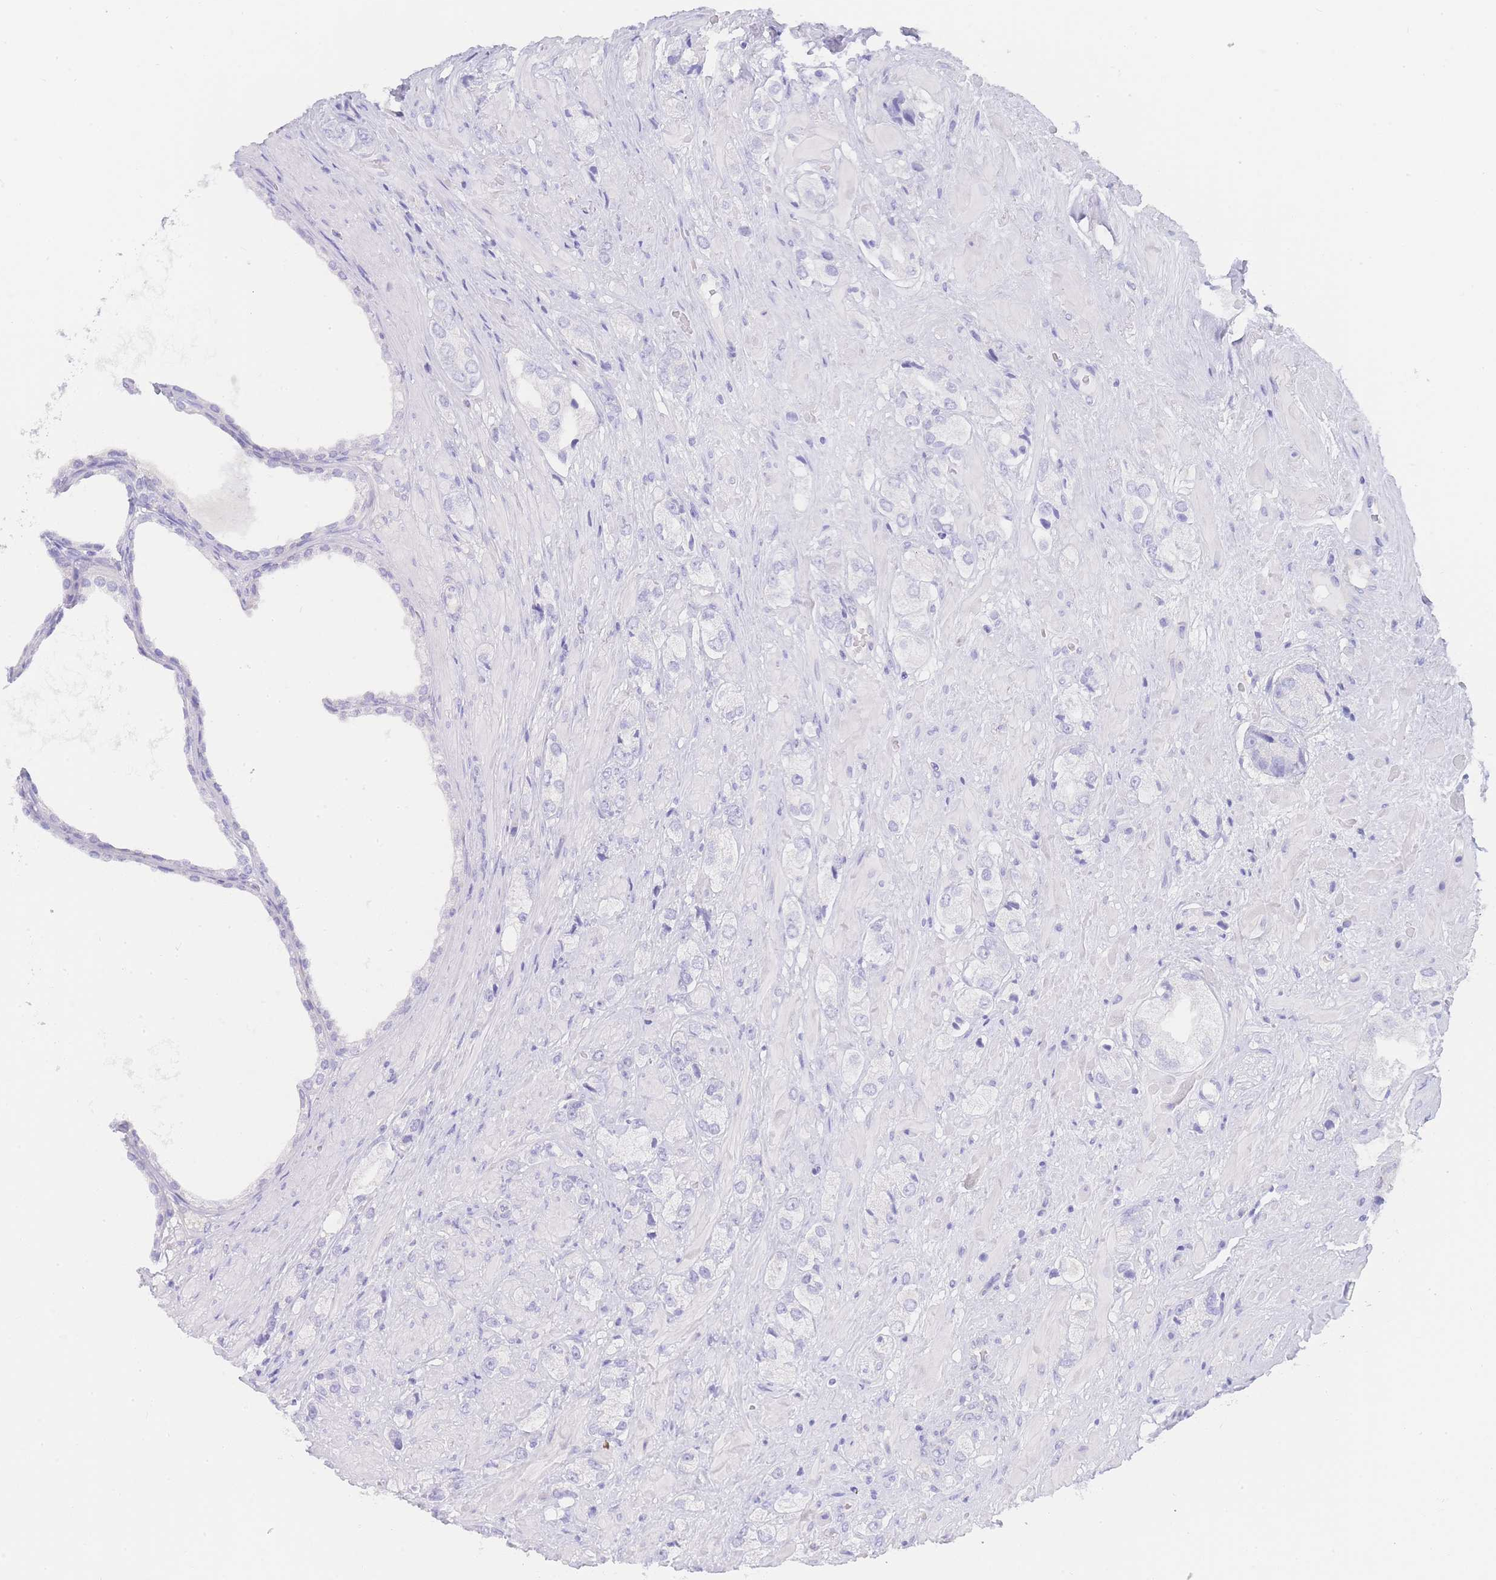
{"staining": {"intensity": "negative", "quantity": "none", "location": "none"}, "tissue": "prostate cancer", "cell_type": "Tumor cells", "image_type": "cancer", "snomed": [{"axis": "morphology", "description": "Adenocarcinoma, High grade"}, {"axis": "topography", "description": "Prostate and seminal vesicle, NOS"}], "caption": "There is no significant staining in tumor cells of prostate cancer (adenocarcinoma (high-grade)).", "gene": "LZTFL1", "patient": {"sex": "male", "age": 64}}